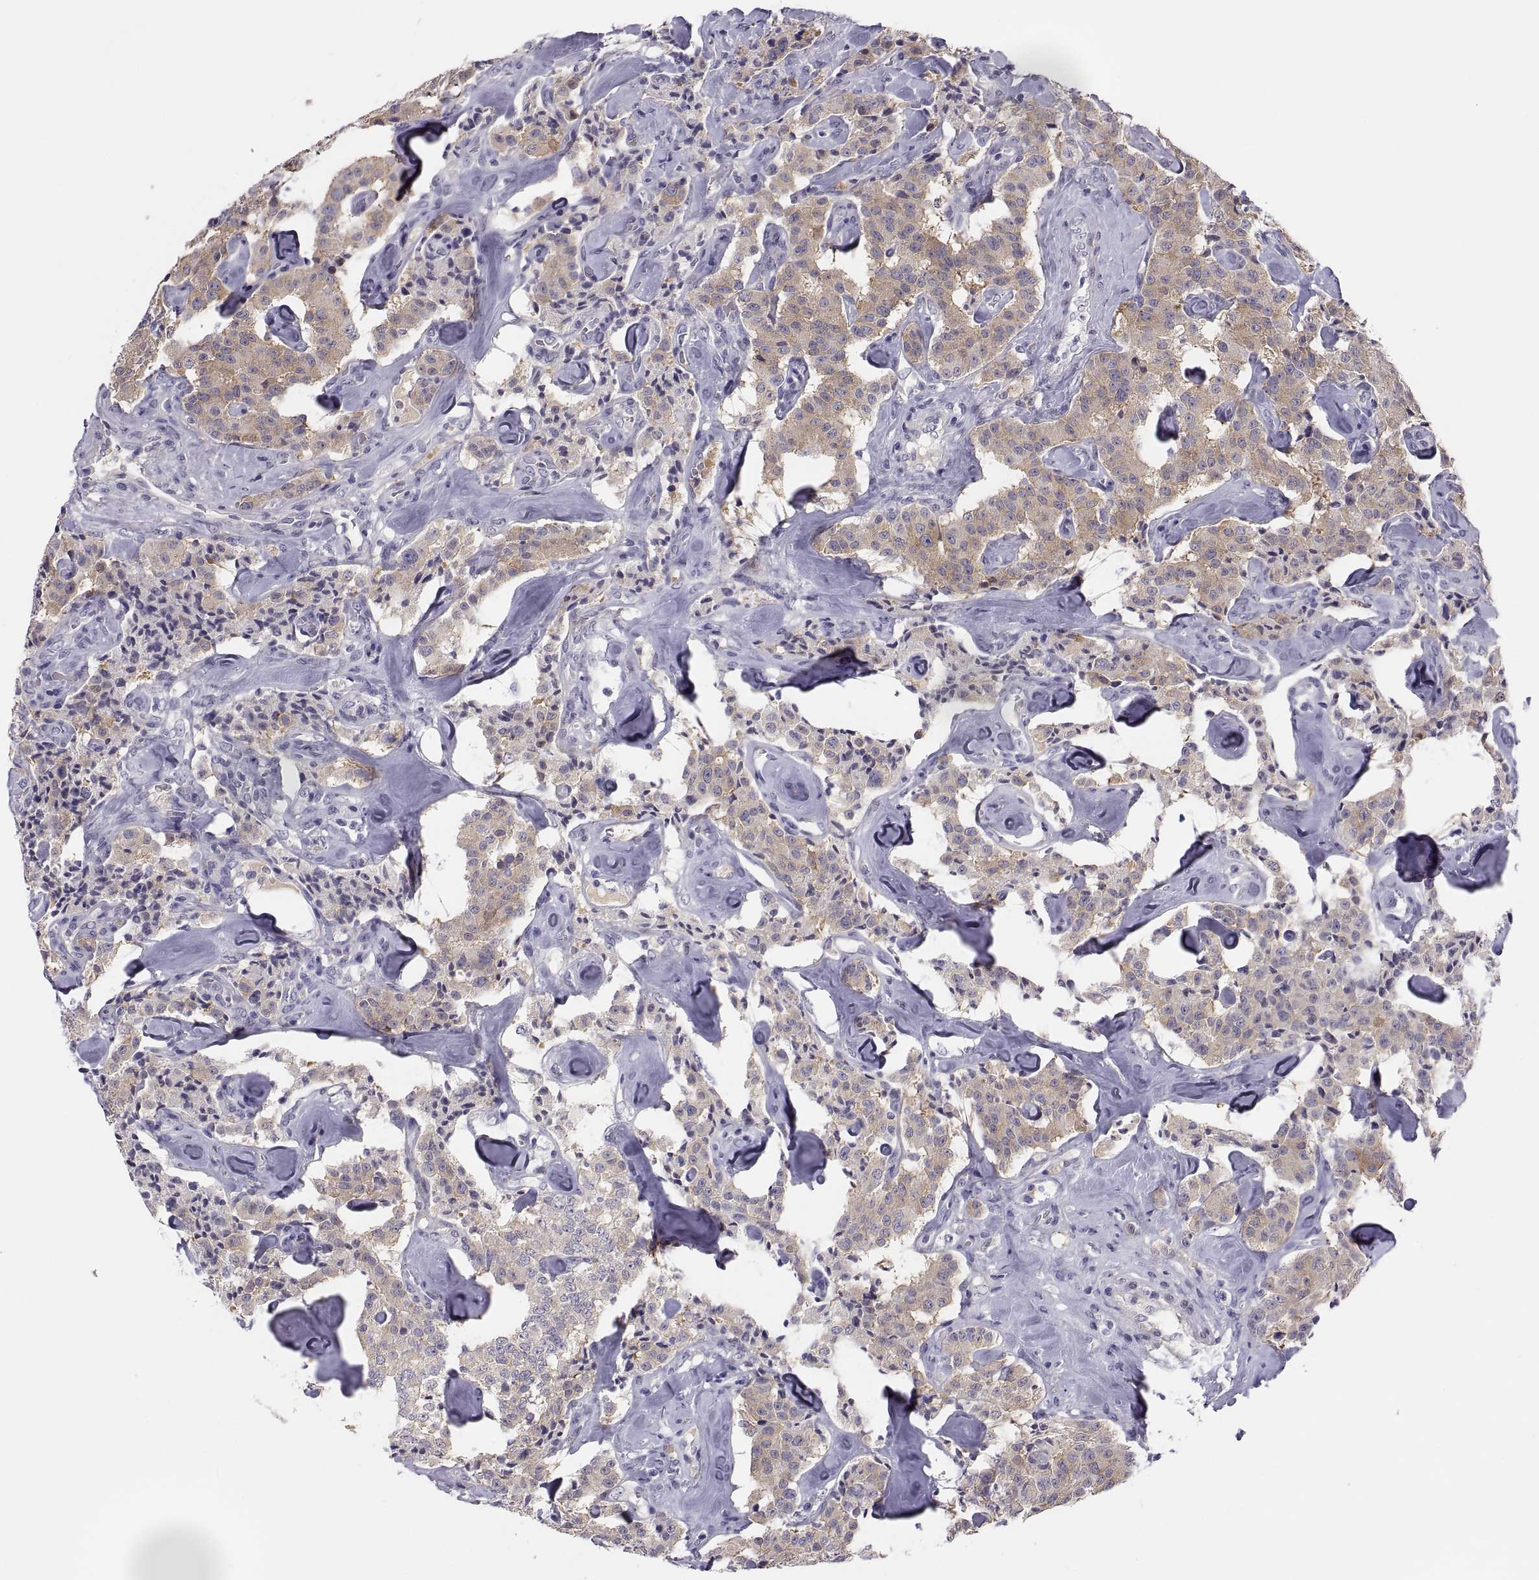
{"staining": {"intensity": "weak", "quantity": ">75%", "location": "cytoplasmic/membranous"}, "tissue": "carcinoid", "cell_type": "Tumor cells", "image_type": "cancer", "snomed": [{"axis": "morphology", "description": "Carcinoid, malignant, NOS"}, {"axis": "topography", "description": "Pancreas"}], "caption": "Immunohistochemistry photomicrograph of carcinoid (malignant) stained for a protein (brown), which displays low levels of weak cytoplasmic/membranous positivity in about >75% of tumor cells.", "gene": "STRC", "patient": {"sex": "male", "age": 41}}